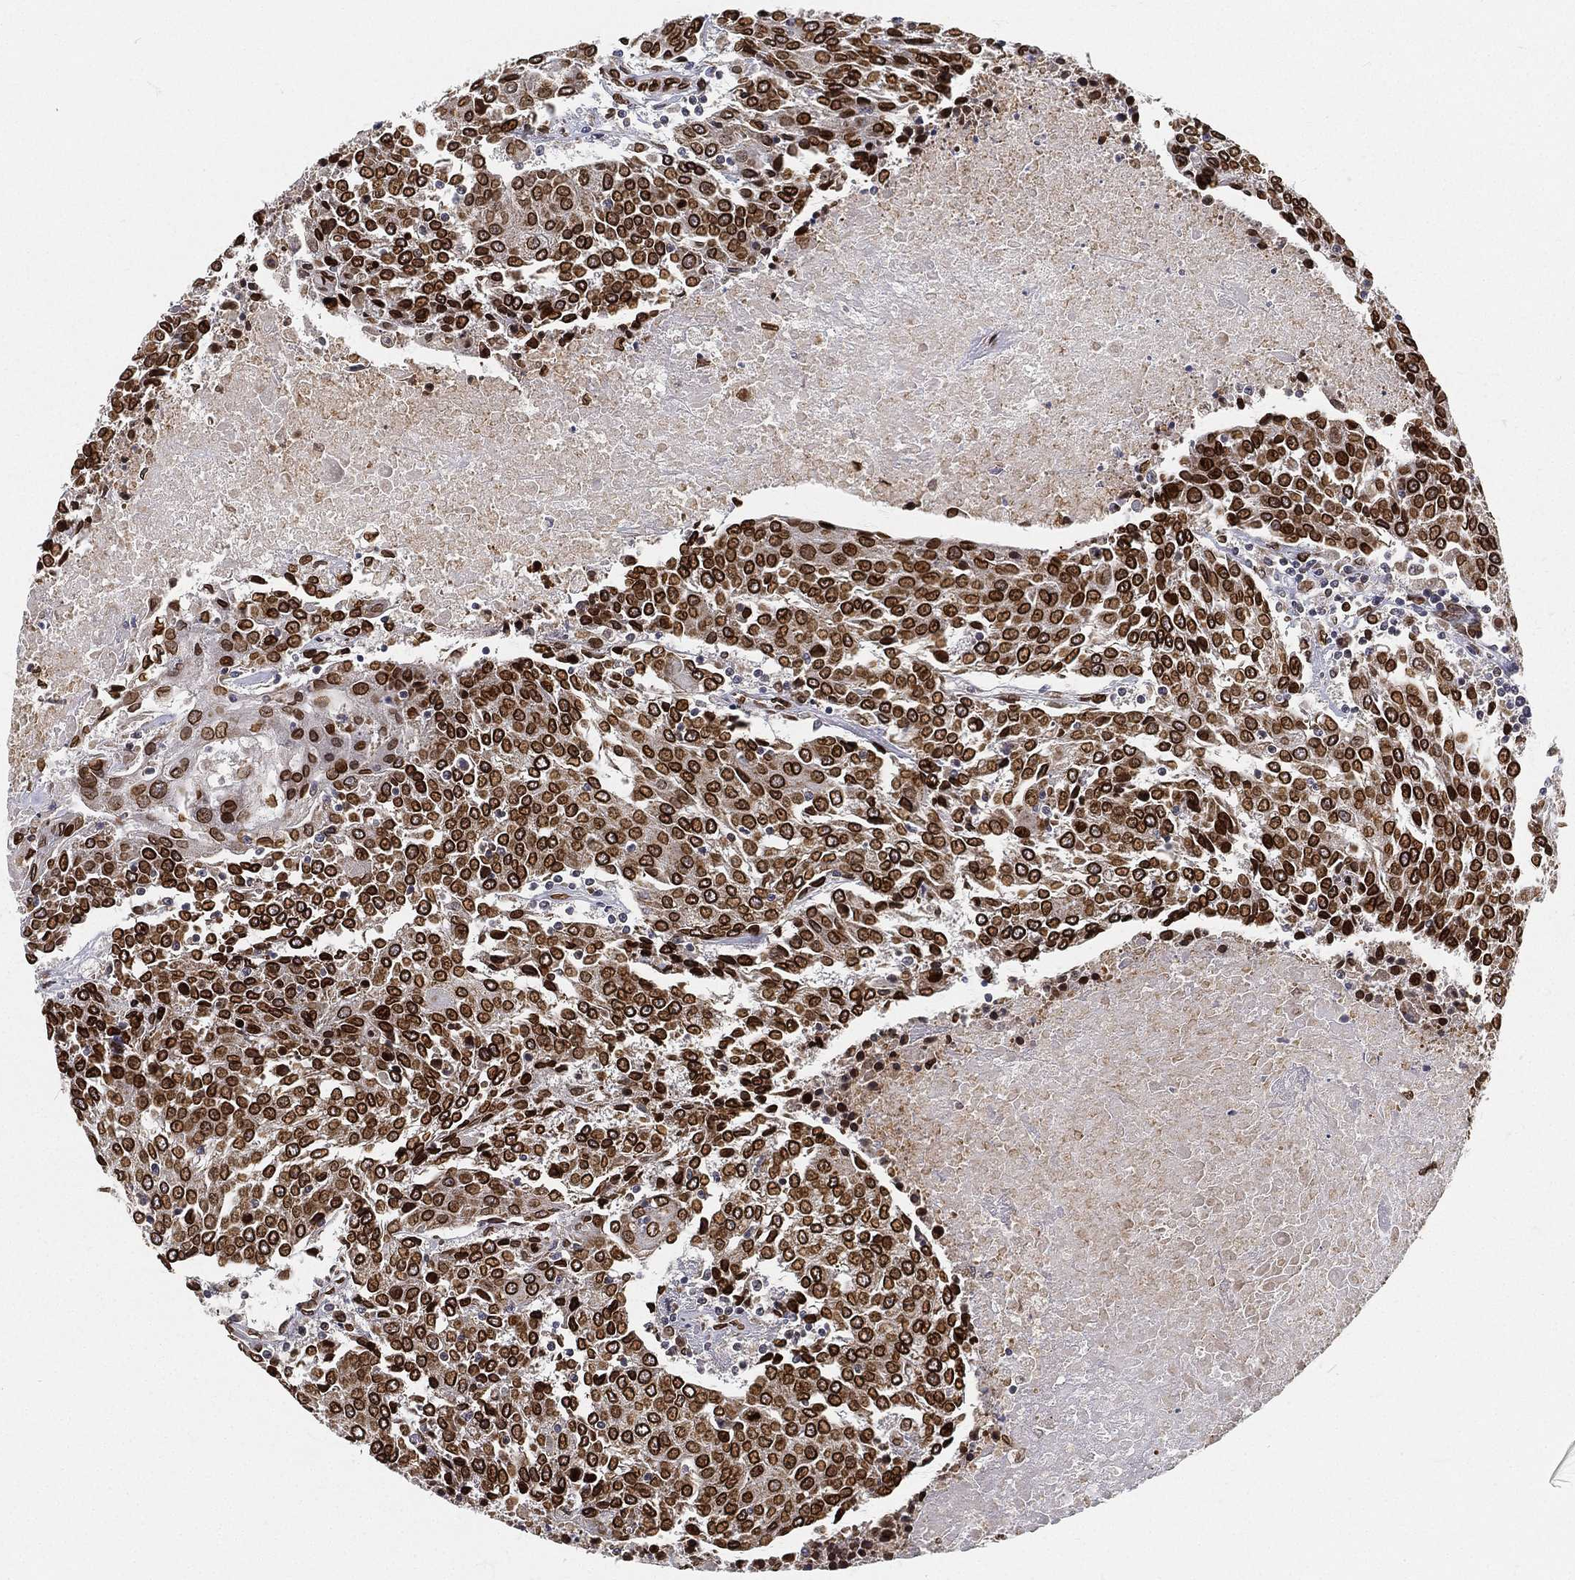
{"staining": {"intensity": "strong", "quantity": ">75%", "location": "cytoplasmic/membranous,nuclear"}, "tissue": "urothelial cancer", "cell_type": "Tumor cells", "image_type": "cancer", "snomed": [{"axis": "morphology", "description": "Urothelial carcinoma, High grade"}, {"axis": "topography", "description": "Urinary bladder"}], "caption": "Urothelial cancer stained with DAB IHC shows high levels of strong cytoplasmic/membranous and nuclear expression in about >75% of tumor cells.", "gene": "PALB2", "patient": {"sex": "female", "age": 85}}